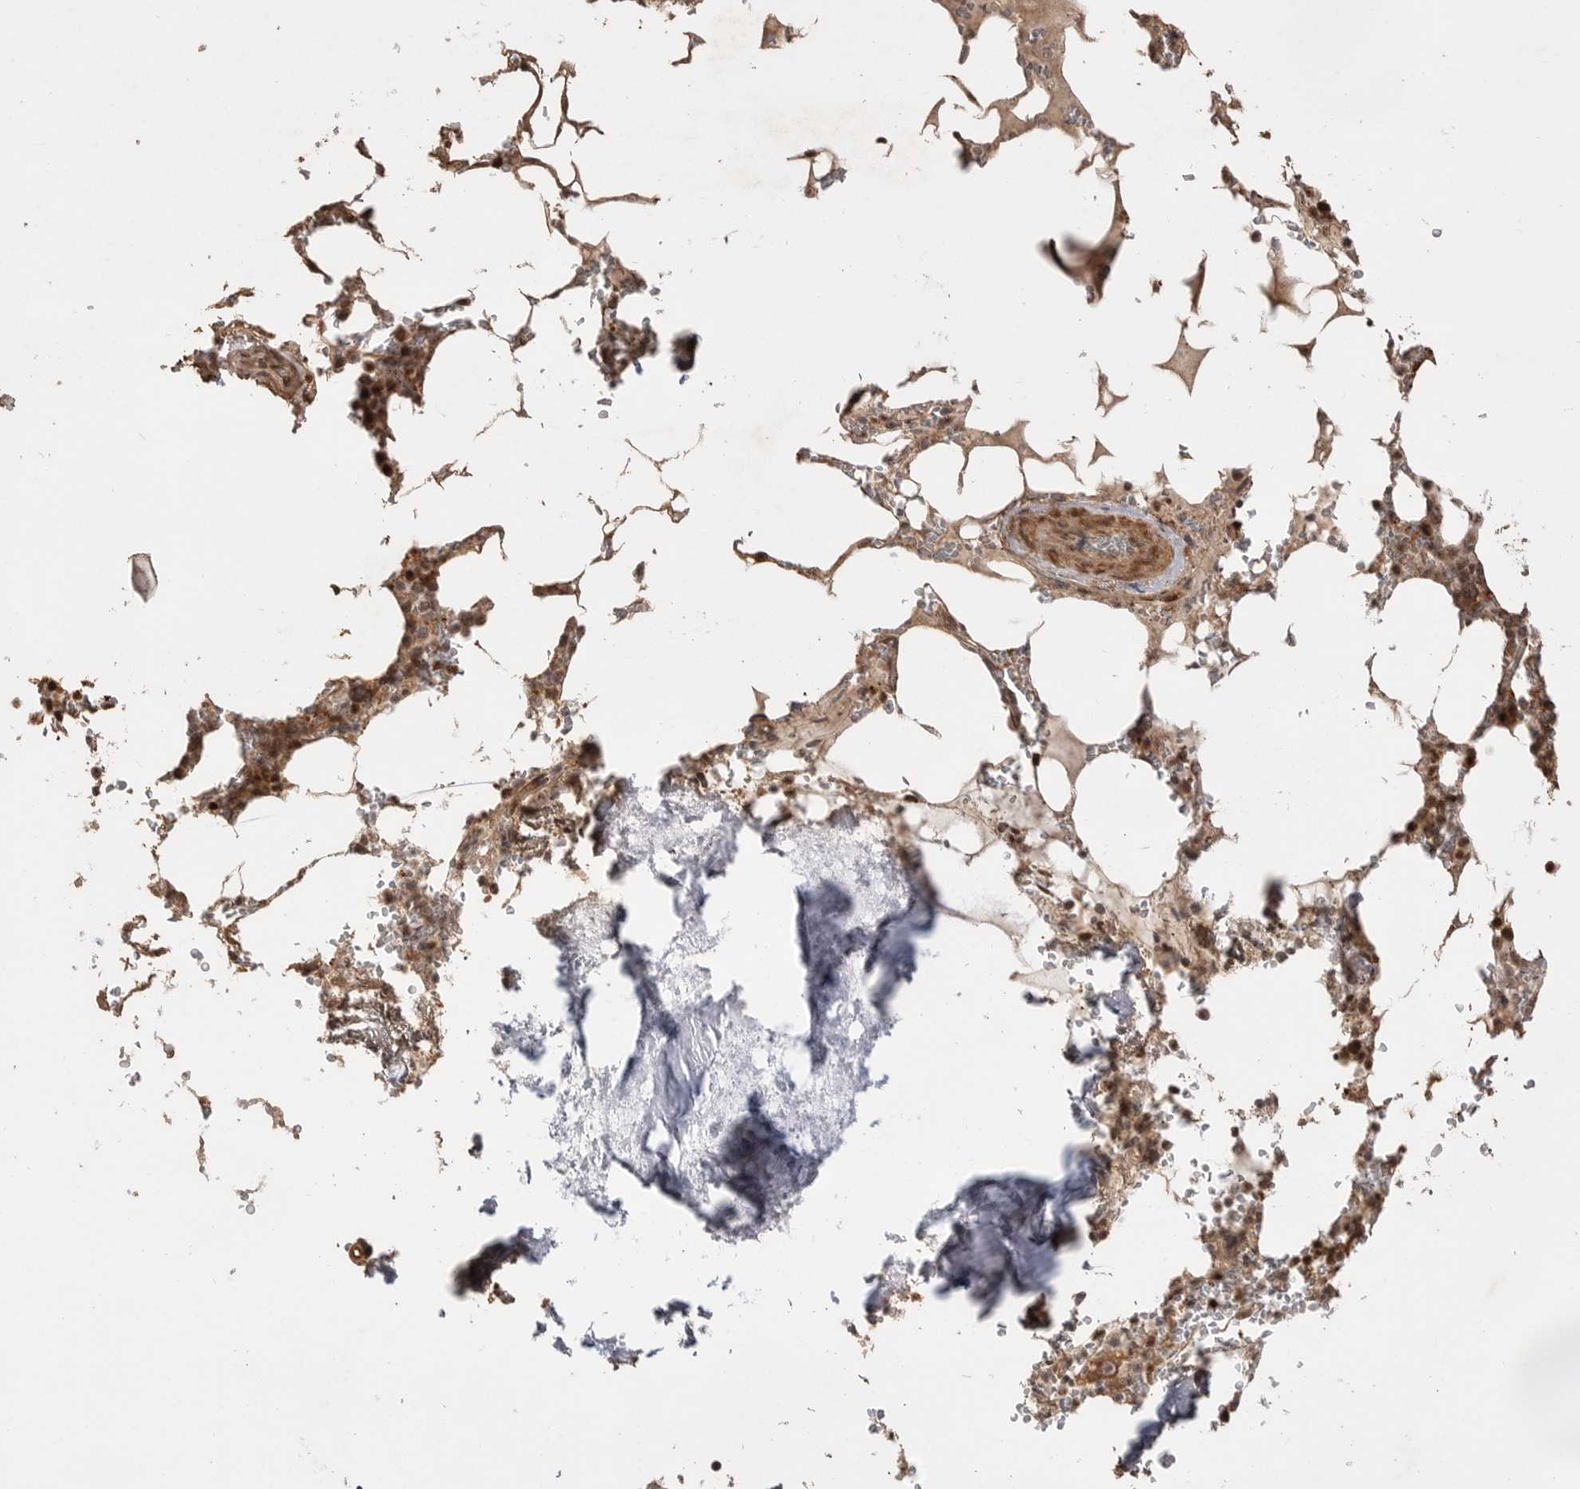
{"staining": {"intensity": "moderate", "quantity": ">75%", "location": "cytoplasmic/membranous,nuclear"}, "tissue": "bone marrow", "cell_type": "Hematopoietic cells", "image_type": "normal", "snomed": [{"axis": "morphology", "description": "Normal tissue, NOS"}, {"axis": "topography", "description": "Bone marrow"}], "caption": "High-power microscopy captured an immunohistochemistry (IHC) photomicrograph of unremarkable bone marrow, revealing moderate cytoplasmic/membranous,nuclear expression in about >75% of hematopoietic cells.", "gene": "BOC", "patient": {"sex": "male", "age": 70}}